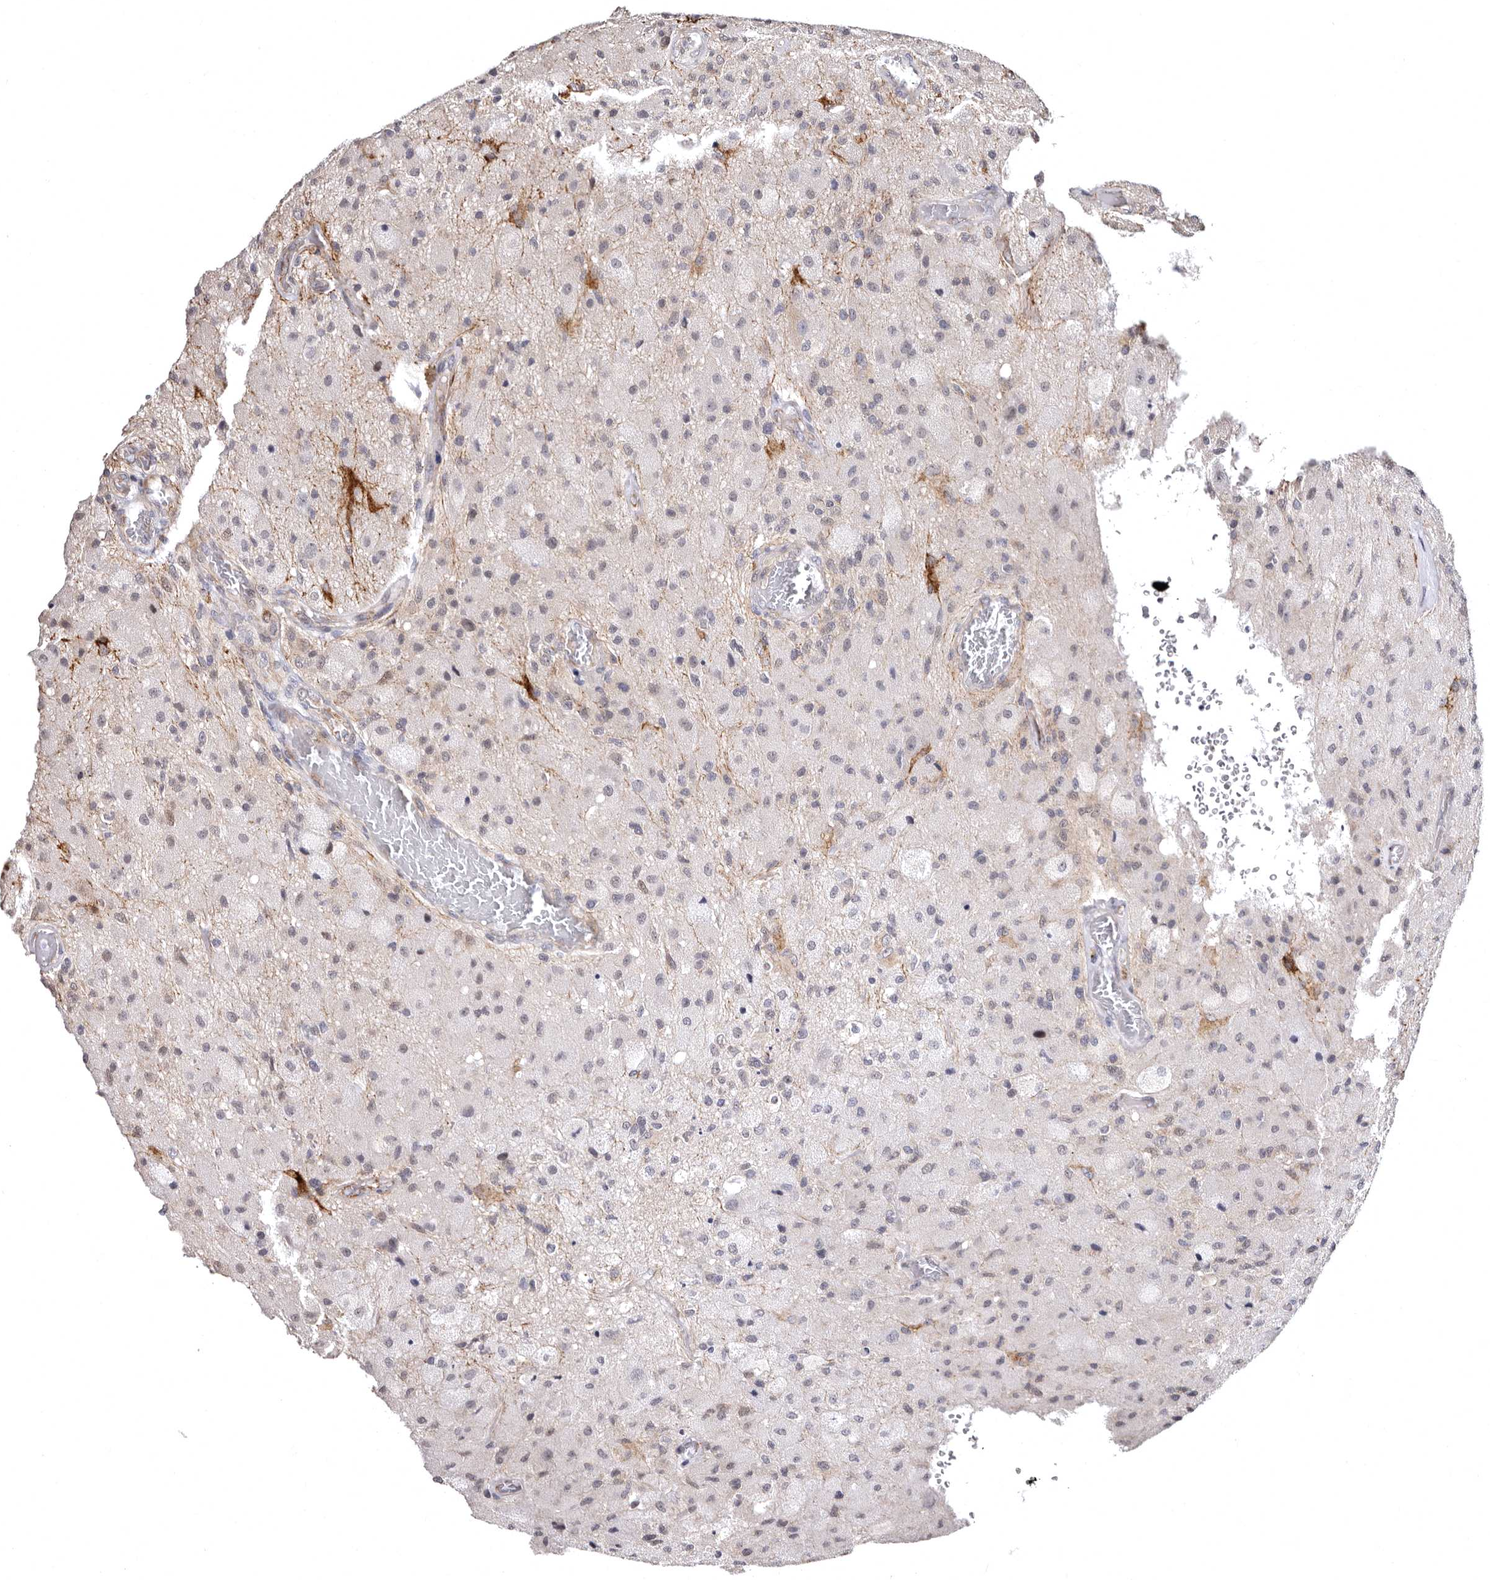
{"staining": {"intensity": "negative", "quantity": "none", "location": "none"}, "tissue": "glioma", "cell_type": "Tumor cells", "image_type": "cancer", "snomed": [{"axis": "morphology", "description": "Normal tissue, NOS"}, {"axis": "morphology", "description": "Glioma, malignant, High grade"}, {"axis": "topography", "description": "Cerebral cortex"}], "caption": "Immunohistochemistry (IHC) histopathology image of neoplastic tissue: human high-grade glioma (malignant) stained with DAB reveals no significant protein positivity in tumor cells.", "gene": "PHF20L1", "patient": {"sex": "male", "age": 77}}